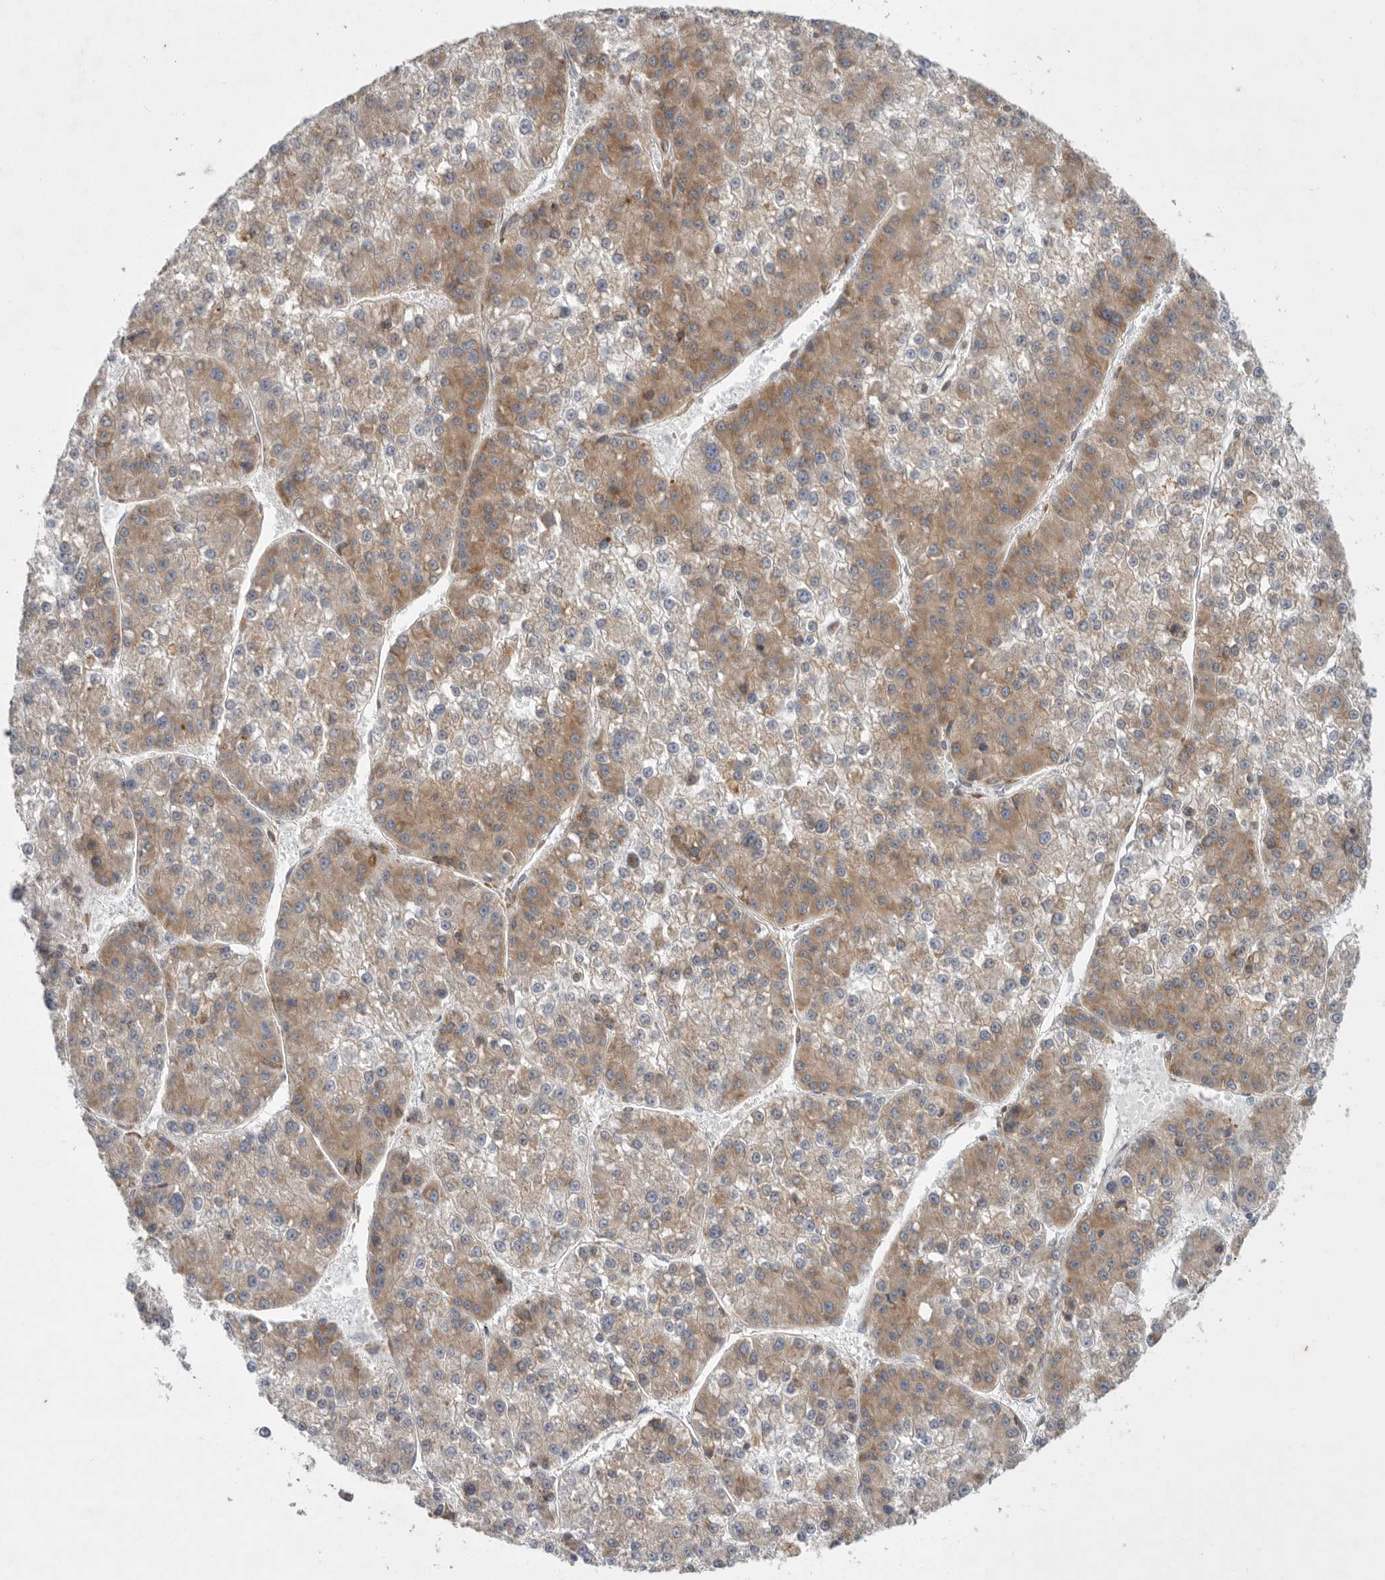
{"staining": {"intensity": "moderate", "quantity": "25%-75%", "location": "cytoplasmic/membranous"}, "tissue": "liver cancer", "cell_type": "Tumor cells", "image_type": "cancer", "snomed": [{"axis": "morphology", "description": "Carcinoma, Hepatocellular, NOS"}, {"axis": "topography", "description": "Liver"}], "caption": "This photomicrograph exhibits immunohistochemistry (IHC) staining of human liver hepatocellular carcinoma, with medium moderate cytoplasmic/membranous expression in approximately 25%-75% of tumor cells.", "gene": "GANAB", "patient": {"sex": "female", "age": 73}}